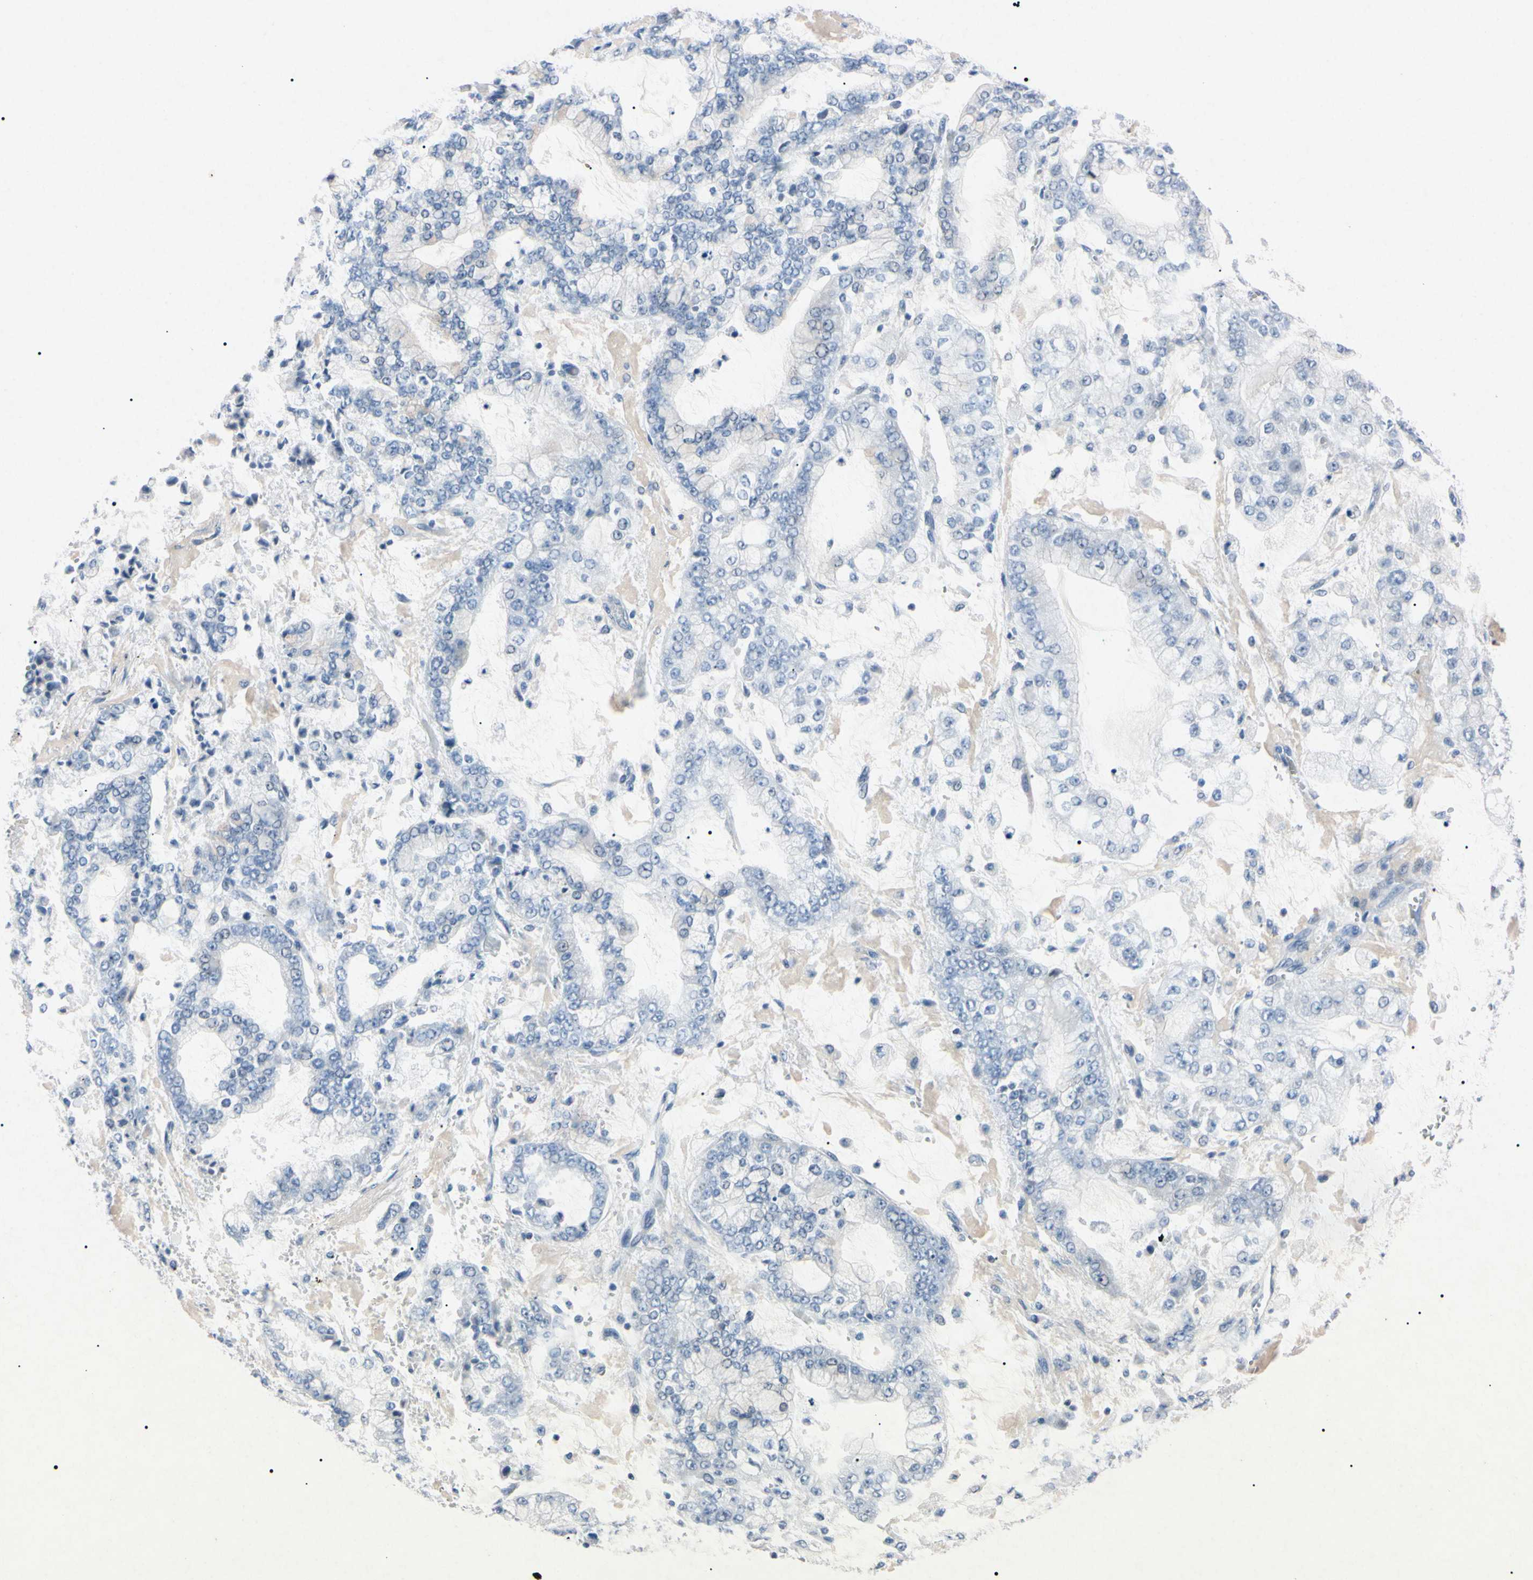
{"staining": {"intensity": "negative", "quantity": "none", "location": "none"}, "tissue": "stomach cancer", "cell_type": "Tumor cells", "image_type": "cancer", "snomed": [{"axis": "morphology", "description": "Adenocarcinoma, NOS"}, {"axis": "topography", "description": "Stomach"}], "caption": "Adenocarcinoma (stomach) was stained to show a protein in brown. There is no significant positivity in tumor cells. The staining is performed using DAB (3,3'-diaminobenzidine) brown chromogen with nuclei counter-stained in using hematoxylin.", "gene": "ELN", "patient": {"sex": "male", "age": 76}}